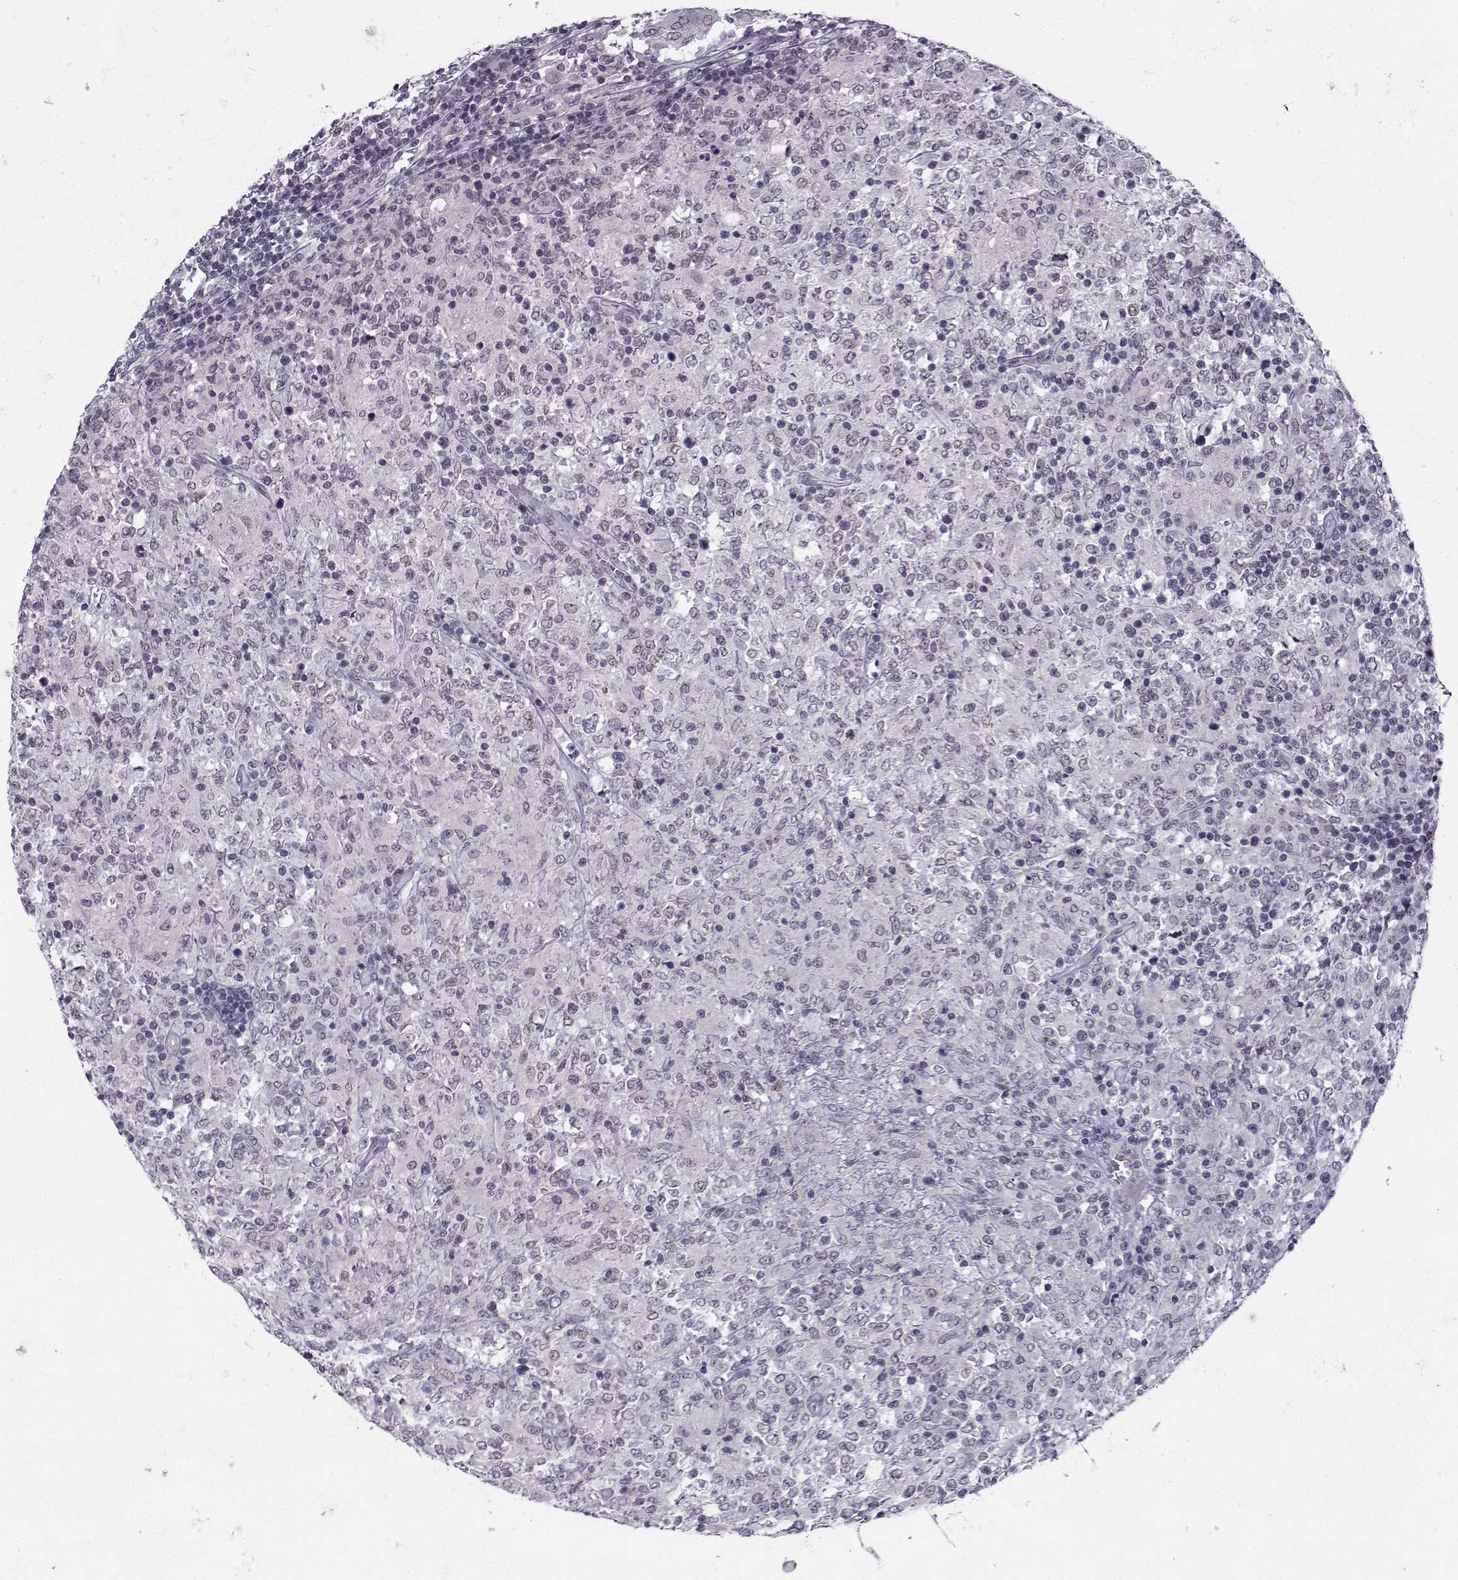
{"staining": {"intensity": "negative", "quantity": "none", "location": "none"}, "tissue": "lymphoma", "cell_type": "Tumor cells", "image_type": "cancer", "snomed": [{"axis": "morphology", "description": "Malignant lymphoma, non-Hodgkin's type, High grade"}, {"axis": "topography", "description": "Lymph node"}], "caption": "An immunohistochemistry (IHC) photomicrograph of high-grade malignant lymphoma, non-Hodgkin's type is shown. There is no staining in tumor cells of high-grade malignant lymphoma, non-Hodgkin's type.", "gene": "LIN28A", "patient": {"sex": "female", "age": 84}}